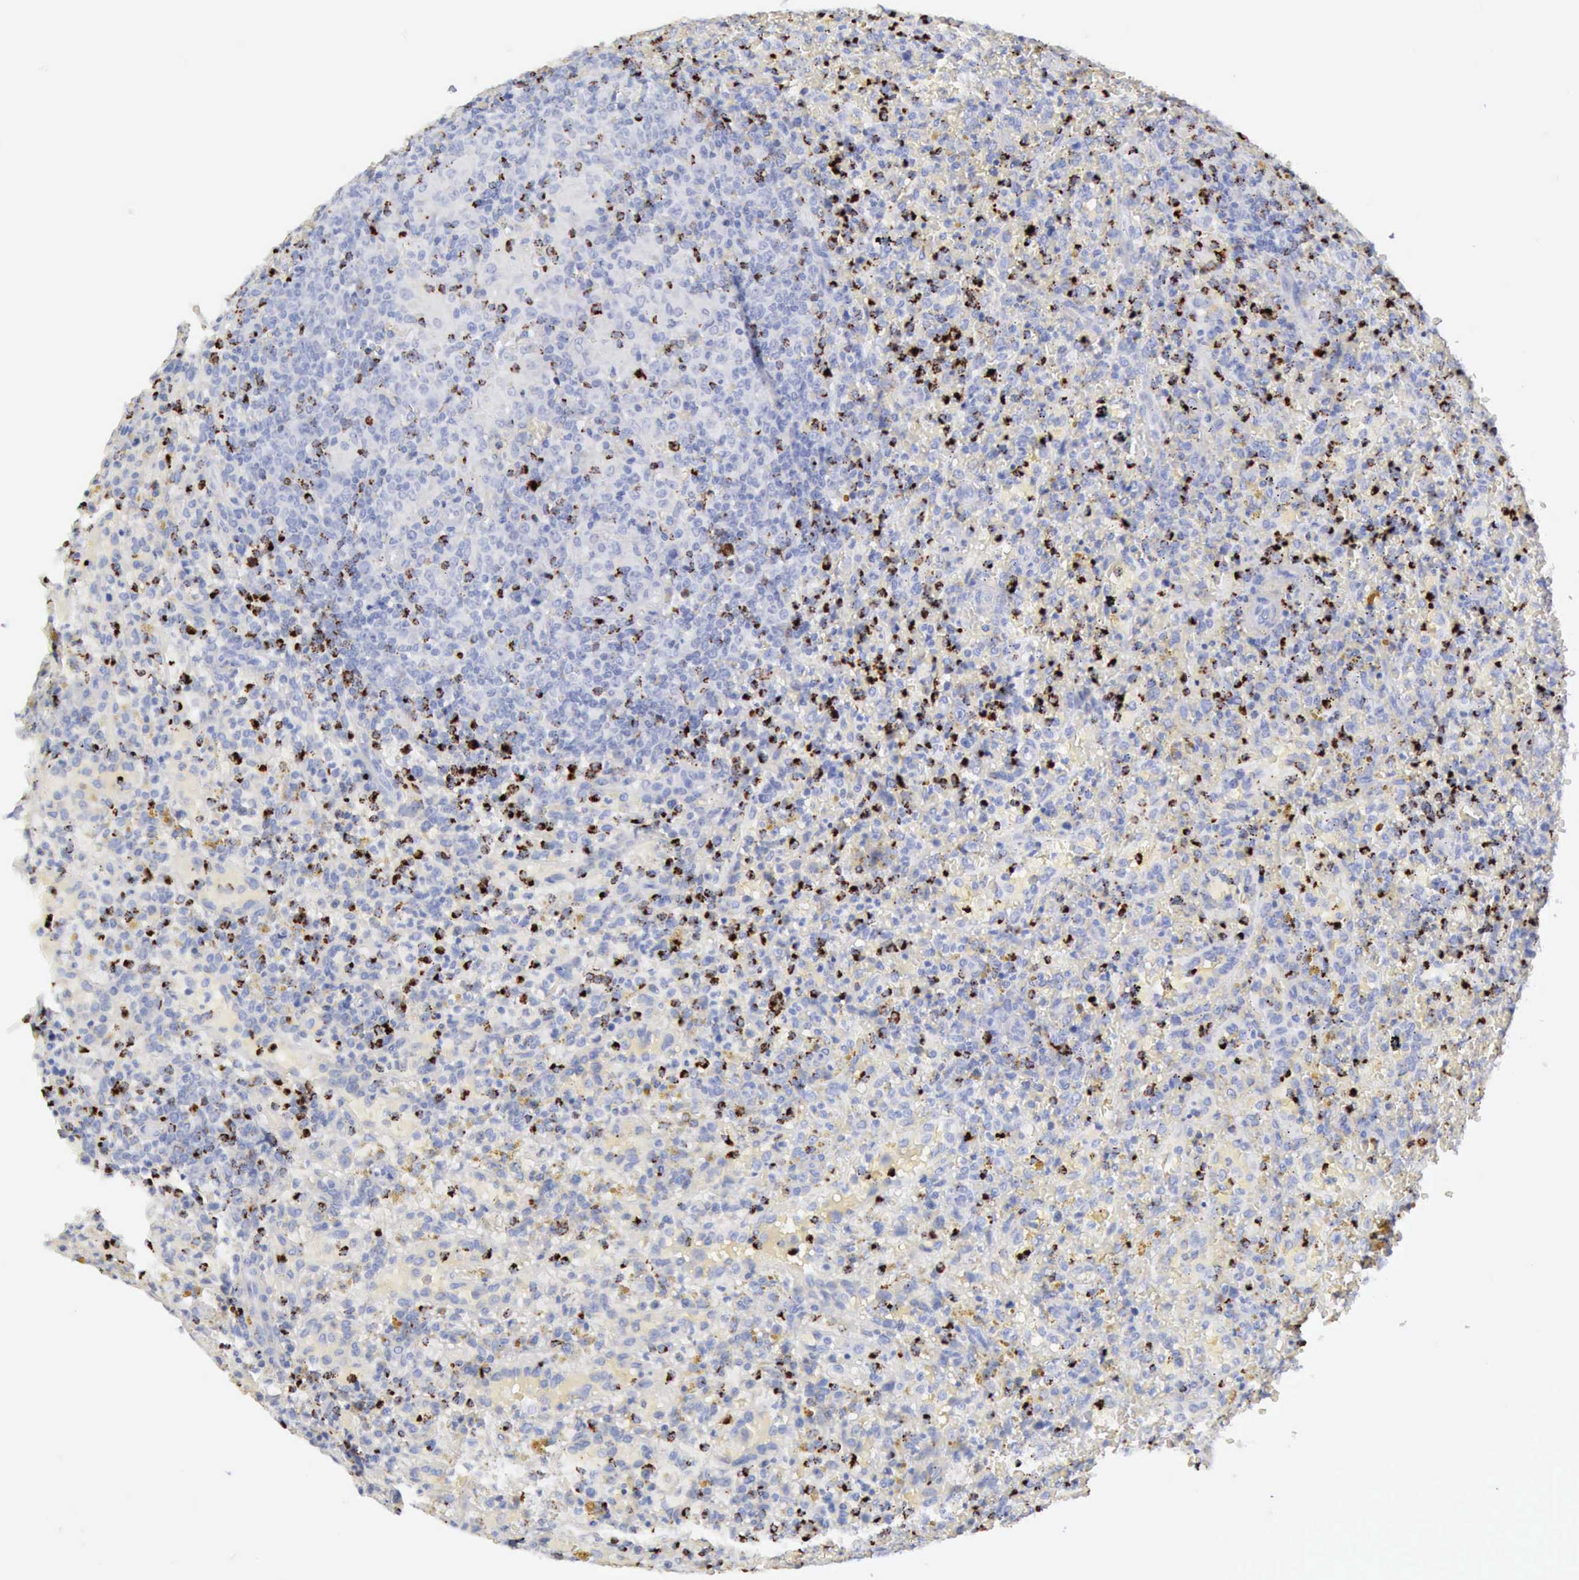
{"staining": {"intensity": "negative", "quantity": "none", "location": "none"}, "tissue": "lymphoma", "cell_type": "Tumor cells", "image_type": "cancer", "snomed": [{"axis": "morphology", "description": "Malignant lymphoma, non-Hodgkin's type, High grade"}, {"axis": "topography", "description": "Spleen"}, {"axis": "topography", "description": "Lymph node"}], "caption": "Micrograph shows no significant protein positivity in tumor cells of lymphoma.", "gene": "GZMB", "patient": {"sex": "female", "age": 70}}